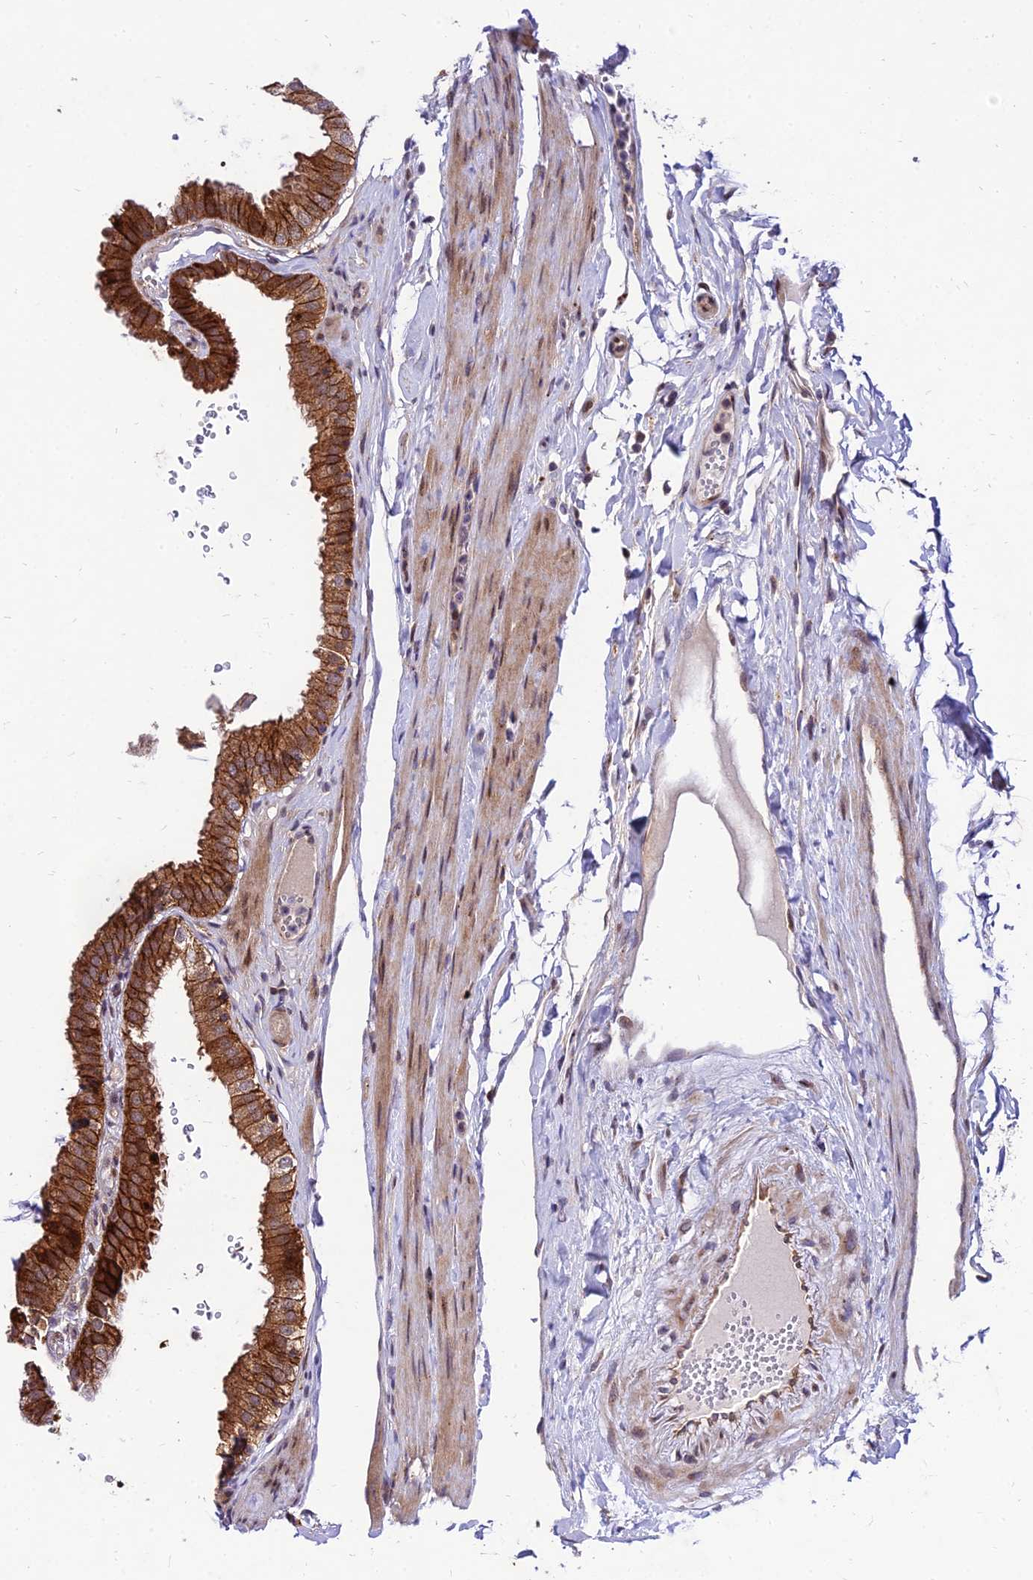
{"staining": {"intensity": "strong", "quantity": ">75%", "location": "cytoplasmic/membranous,nuclear"}, "tissue": "gallbladder", "cell_type": "Glandular cells", "image_type": "normal", "snomed": [{"axis": "morphology", "description": "Normal tissue, NOS"}, {"axis": "topography", "description": "Gallbladder"}], "caption": "Gallbladder stained with a brown dye shows strong cytoplasmic/membranous,nuclear positive expression in approximately >75% of glandular cells.", "gene": "MKKS", "patient": {"sex": "female", "age": 61}}